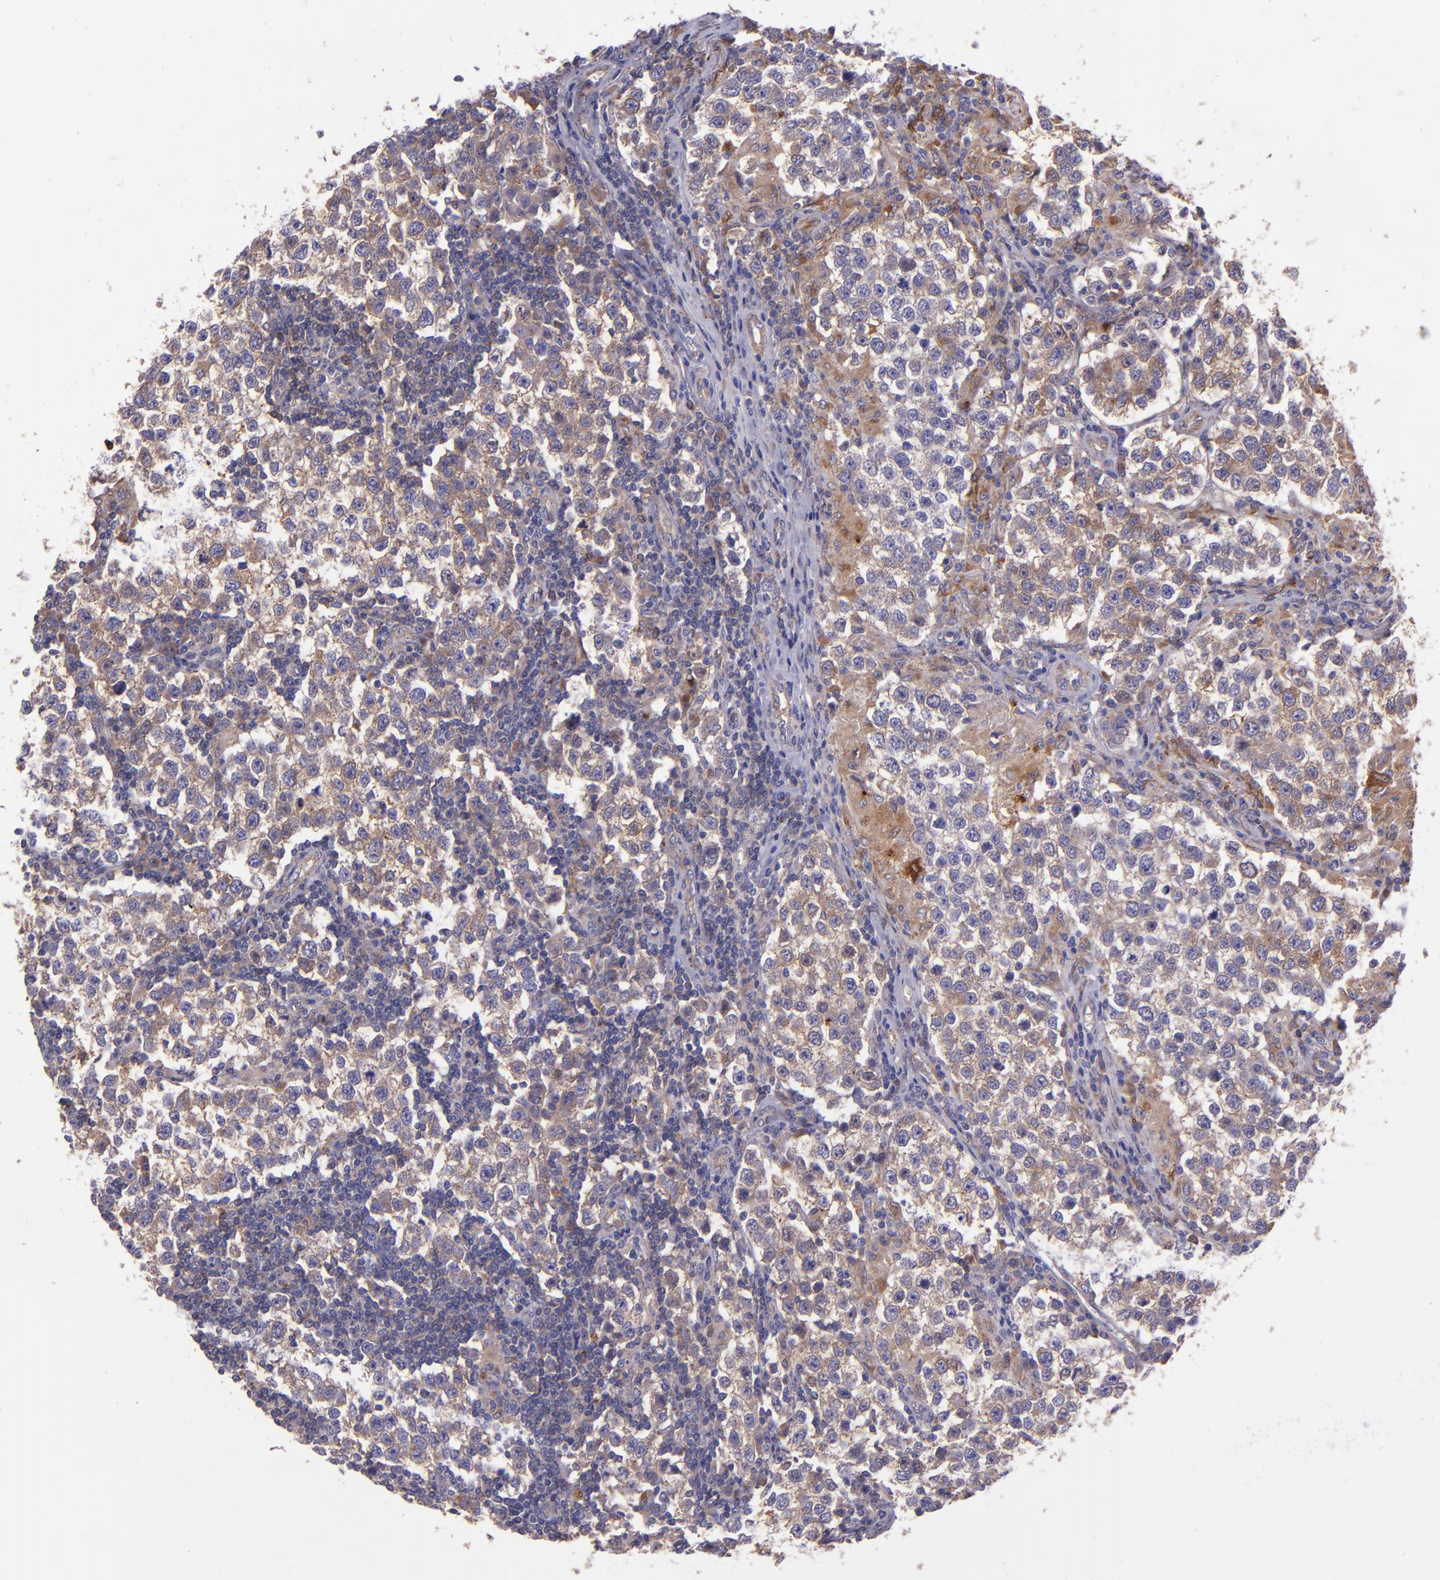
{"staining": {"intensity": "weak", "quantity": ">75%", "location": "cytoplasmic/membranous"}, "tissue": "testis cancer", "cell_type": "Tumor cells", "image_type": "cancer", "snomed": [{"axis": "morphology", "description": "Seminoma, NOS"}, {"axis": "topography", "description": "Testis"}], "caption": "Immunohistochemistry (IHC) of testis seminoma demonstrates low levels of weak cytoplasmic/membranous staining in about >75% of tumor cells.", "gene": "WASHC1", "patient": {"sex": "male", "age": 36}}